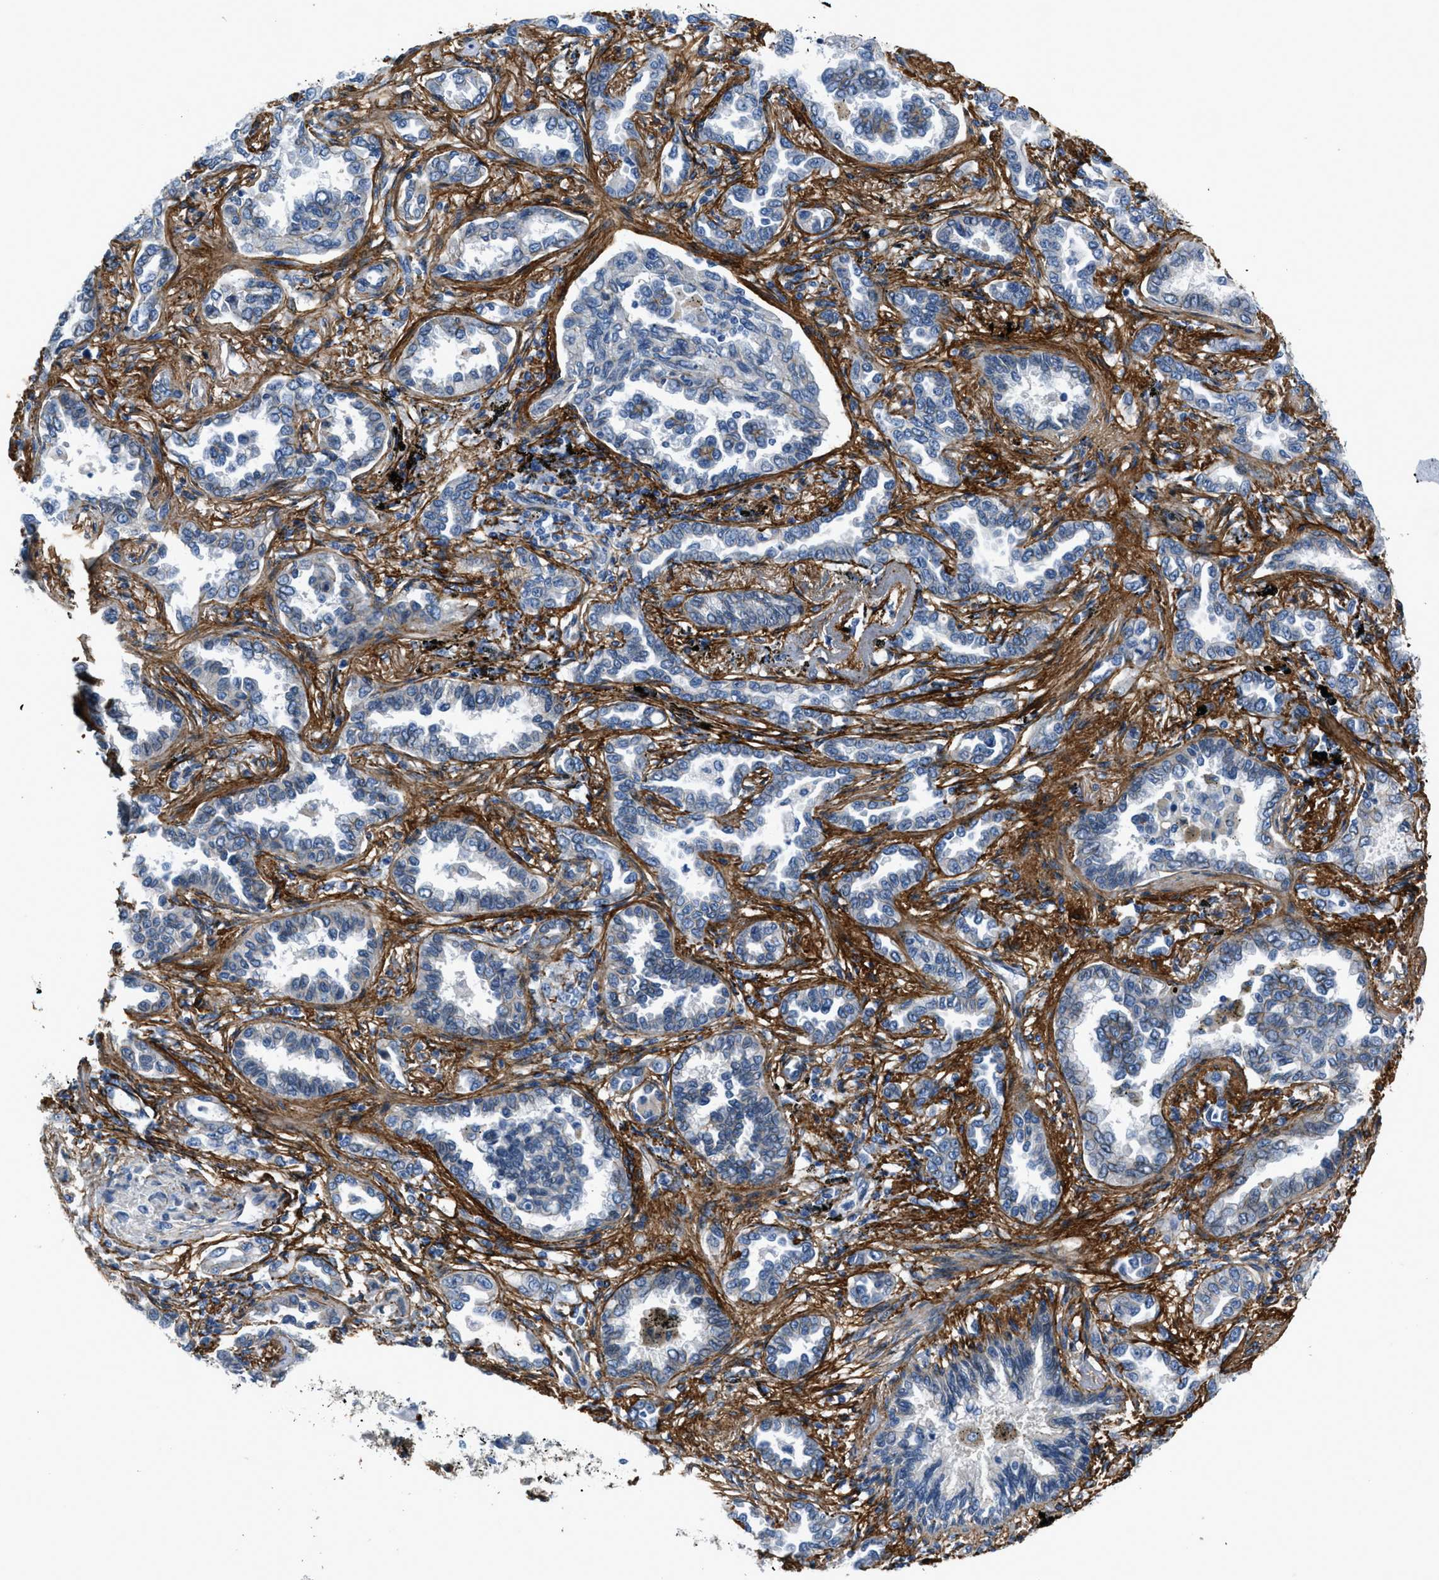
{"staining": {"intensity": "negative", "quantity": "none", "location": "none"}, "tissue": "lung cancer", "cell_type": "Tumor cells", "image_type": "cancer", "snomed": [{"axis": "morphology", "description": "Normal tissue, NOS"}, {"axis": "morphology", "description": "Adenocarcinoma, NOS"}, {"axis": "topography", "description": "Lung"}], "caption": "There is no significant expression in tumor cells of lung adenocarcinoma.", "gene": "FBN1", "patient": {"sex": "male", "age": 59}}